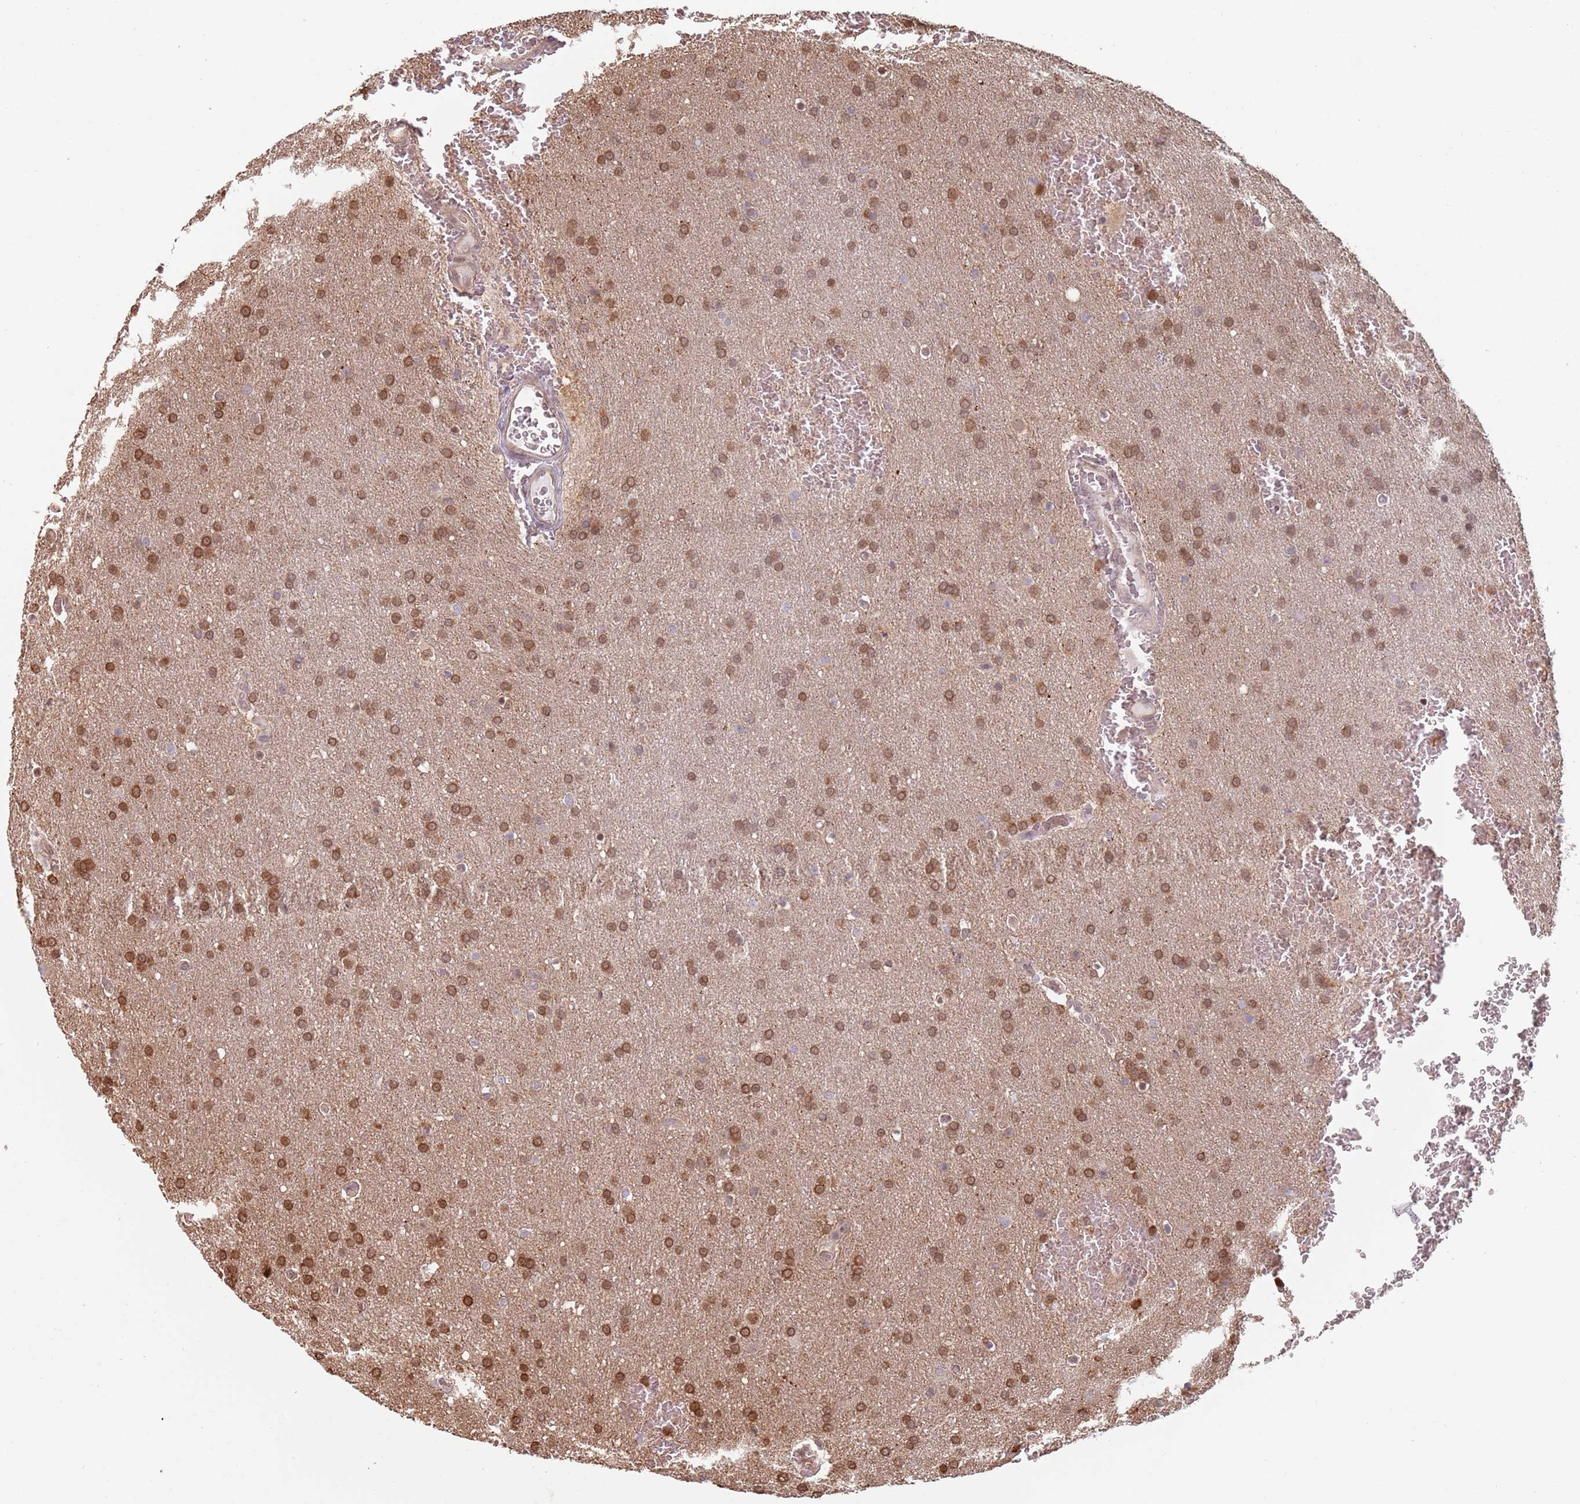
{"staining": {"intensity": "moderate", "quantity": ">75%", "location": "nuclear"}, "tissue": "glioma", "cell_type": "Tumor cells", "image_type": "cancer", "snomed": [{"axis": "morphology", "description": "Glioma, malignant, Low grade"}, {"axis": "topography", "description": "Brain"}], "caption": "Immunohistochemical staining of malignant low-grade glioma displays moderate nuclear protein staining in approximately >75% of tumor cells.", "gene": "PLSCR5", "patient": {"sex": "female", "age": 32}}